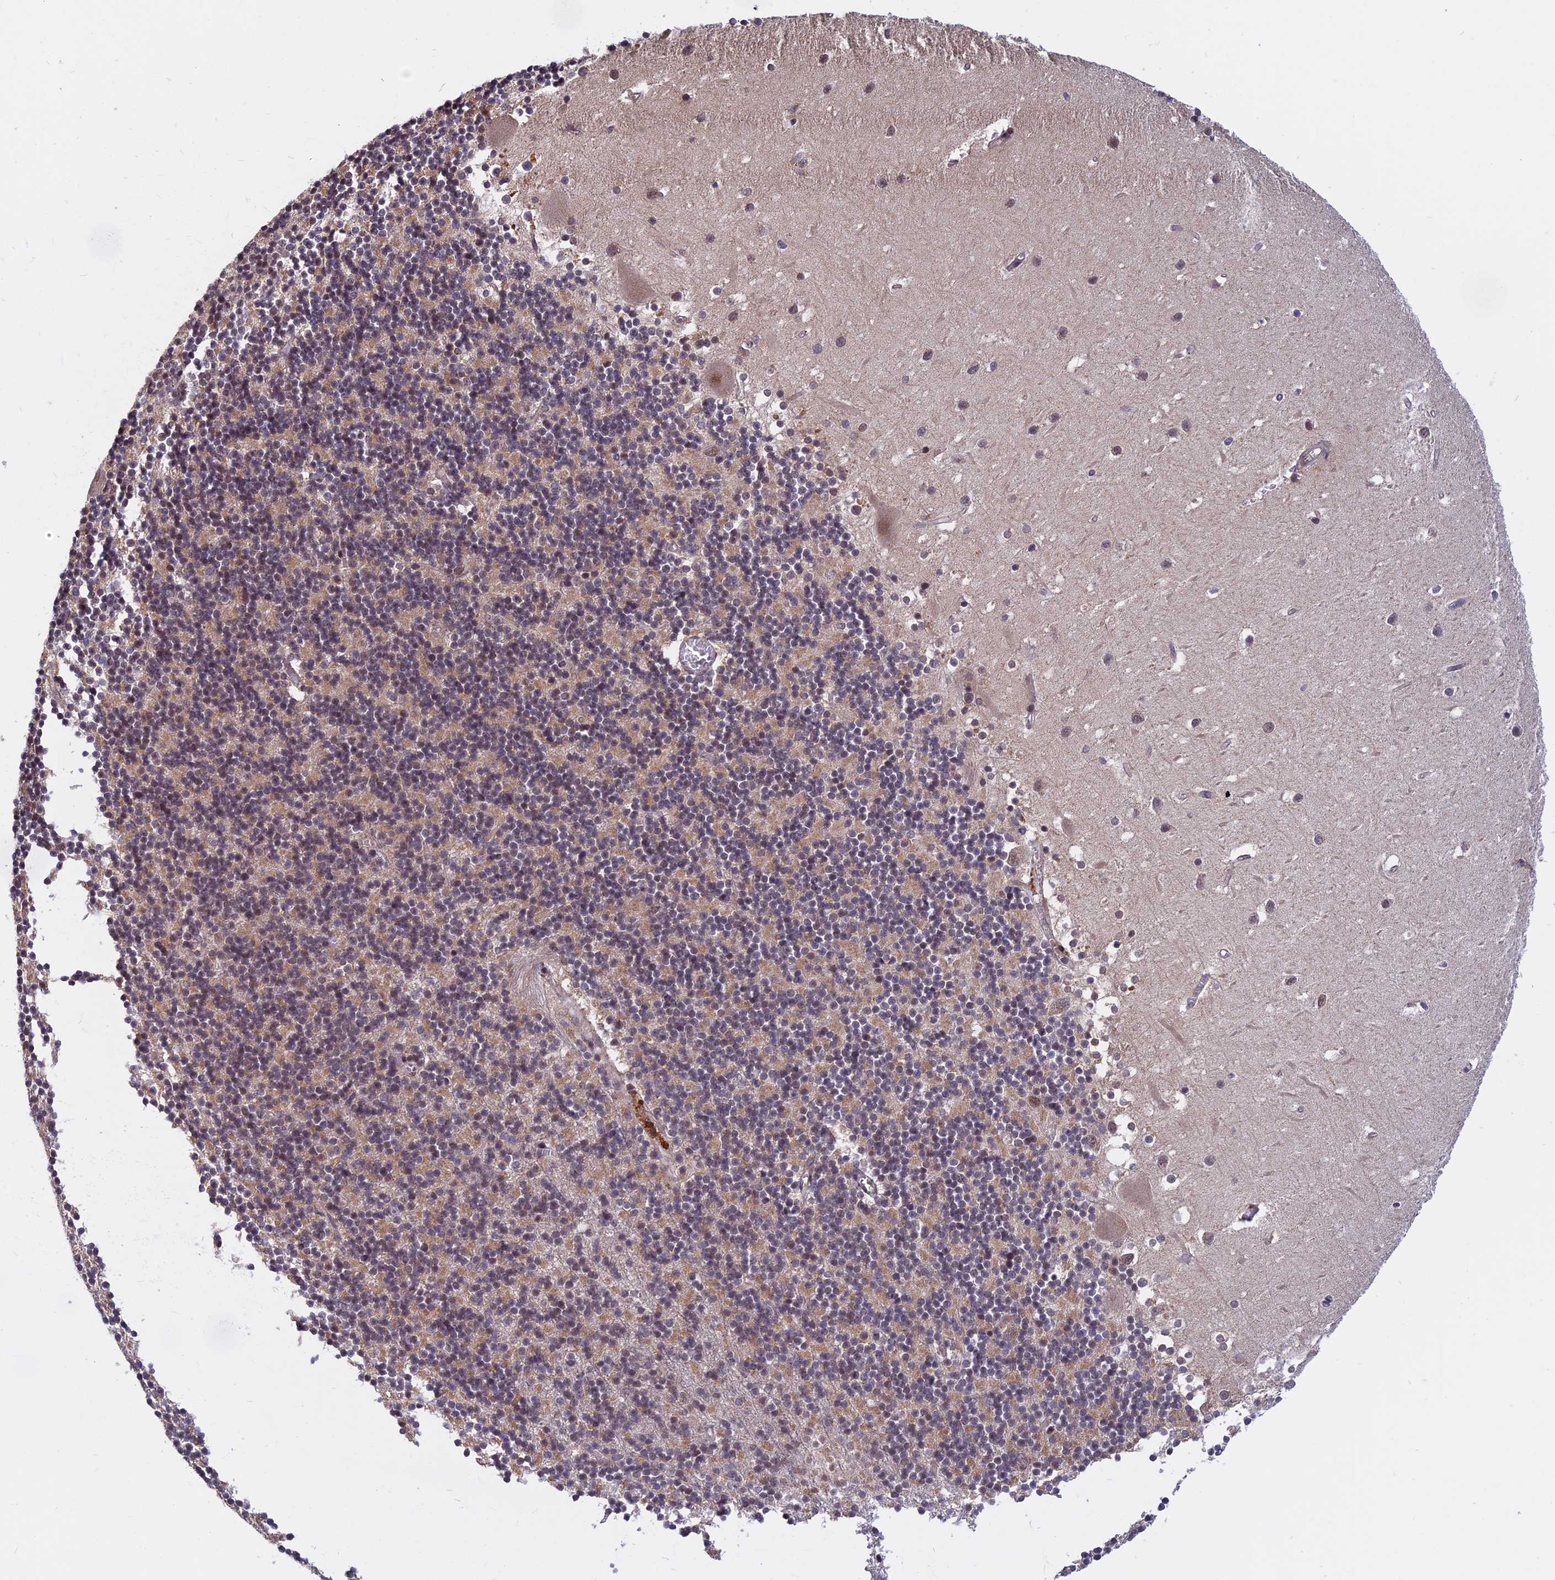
{"staining": {"intensity": "weak", "quantity": "25%-75%", "location": "cytoplasmic/membranous,nuclear"}, "tissue": "cerebellum", "cell_type": "Cells in granular layer", "image_type": "normal", "snomed": [{"axis": "morphology", "description": "Normal tissue, NOS"}, {"axis": "topography", "description": "Cerebellum"}], "caption": "Cells in granular layer demonstrate weak cytoplasmic/membranous,nuclear positivity in about 25%-75% of cells in benign cerebellum.", "gene": "CCDC113", "patient": {"sex": "male", "age": 54}}